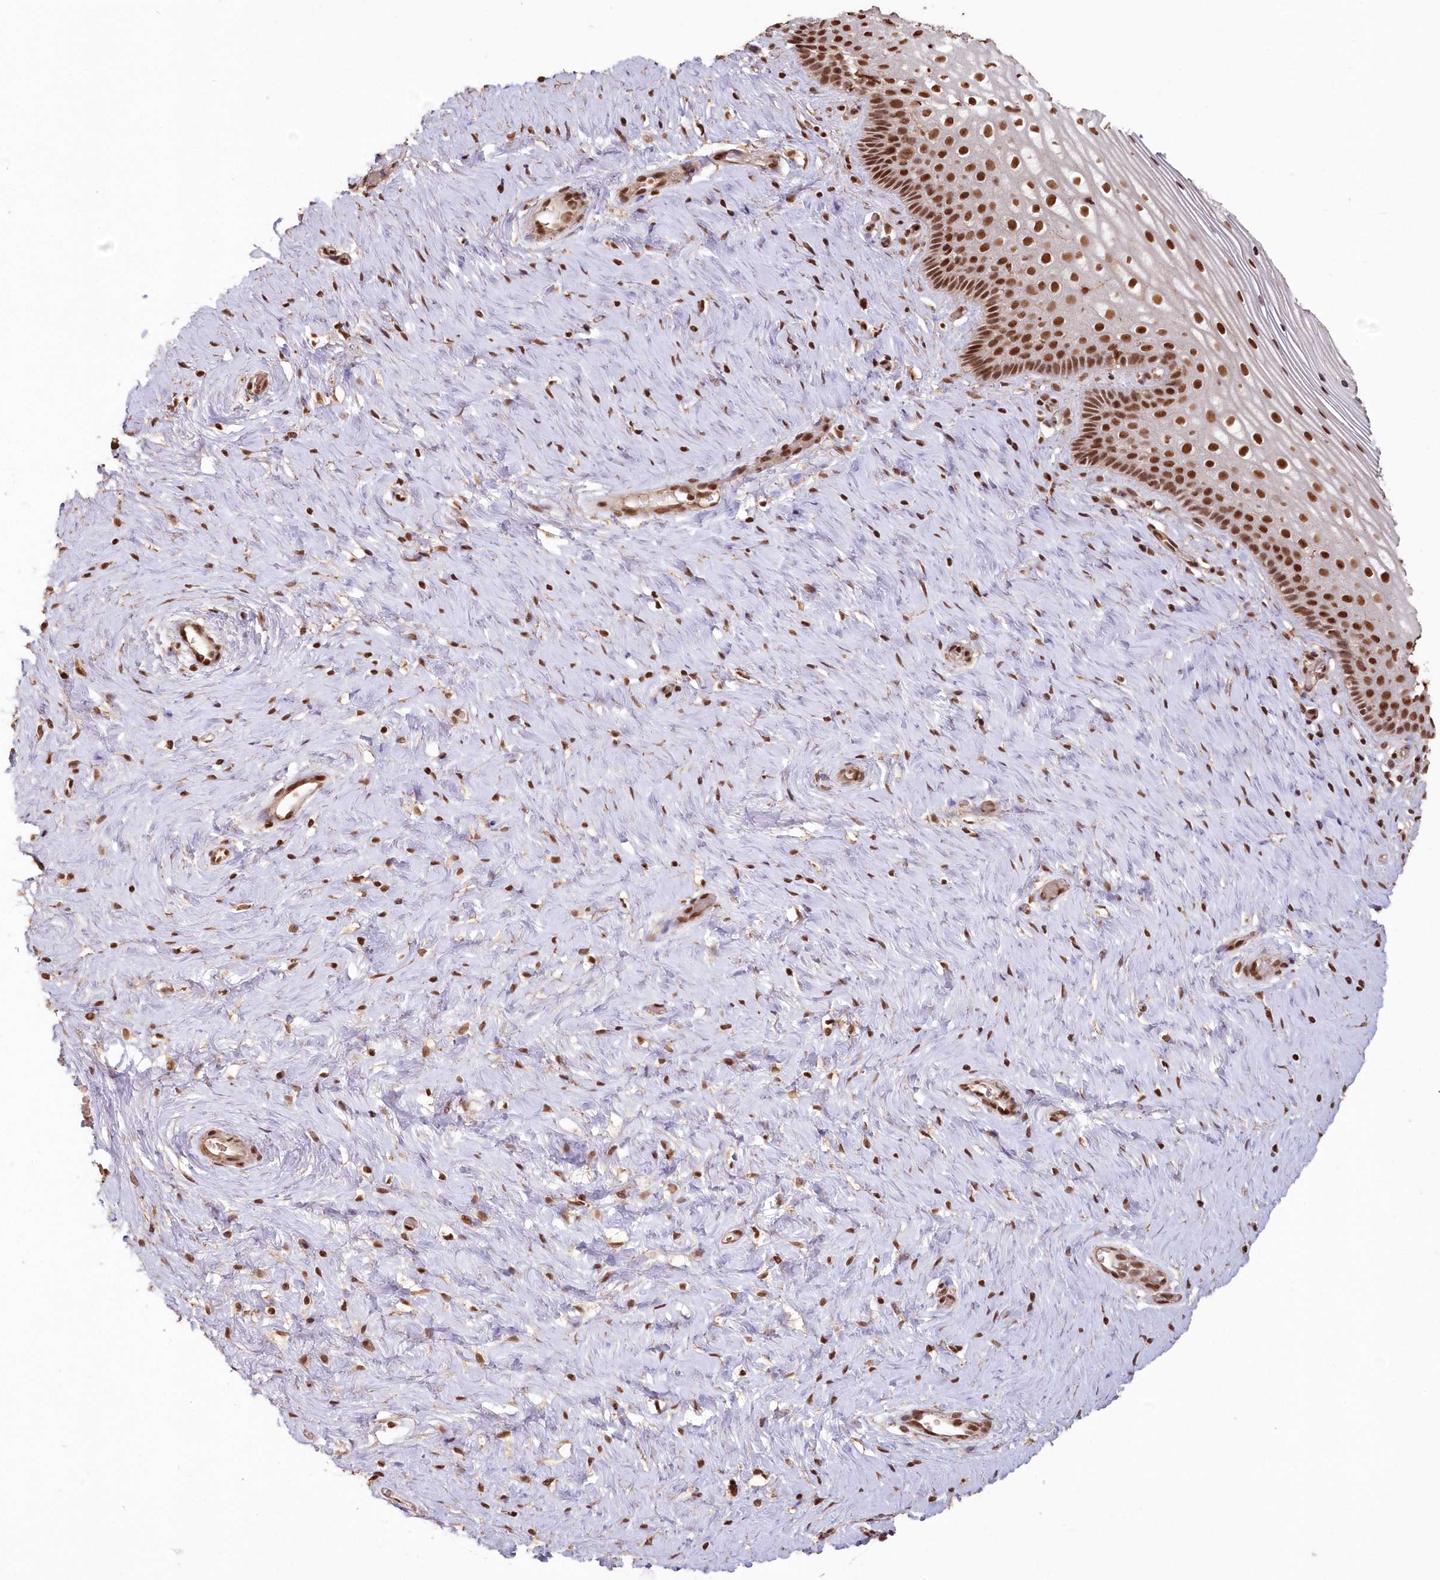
{"staining": {"intensity": "strong", "quantity": ">75%", "location": "nuclear"}, "tissue": "cervix", "cell_type": "Glandular cells", "image_type": "normal", "snomed": [{"axis": "morphology", "description": "Normal tissue, NOS"}, {"axis": "topography", "description": "Cervix"}], "caption": "Protein analysis of benign cervix displays strong nuclear positivity in about >75% of glandular cells.", "gene": "PDS5A", "patient": {"sex": "female", "age": 33}}